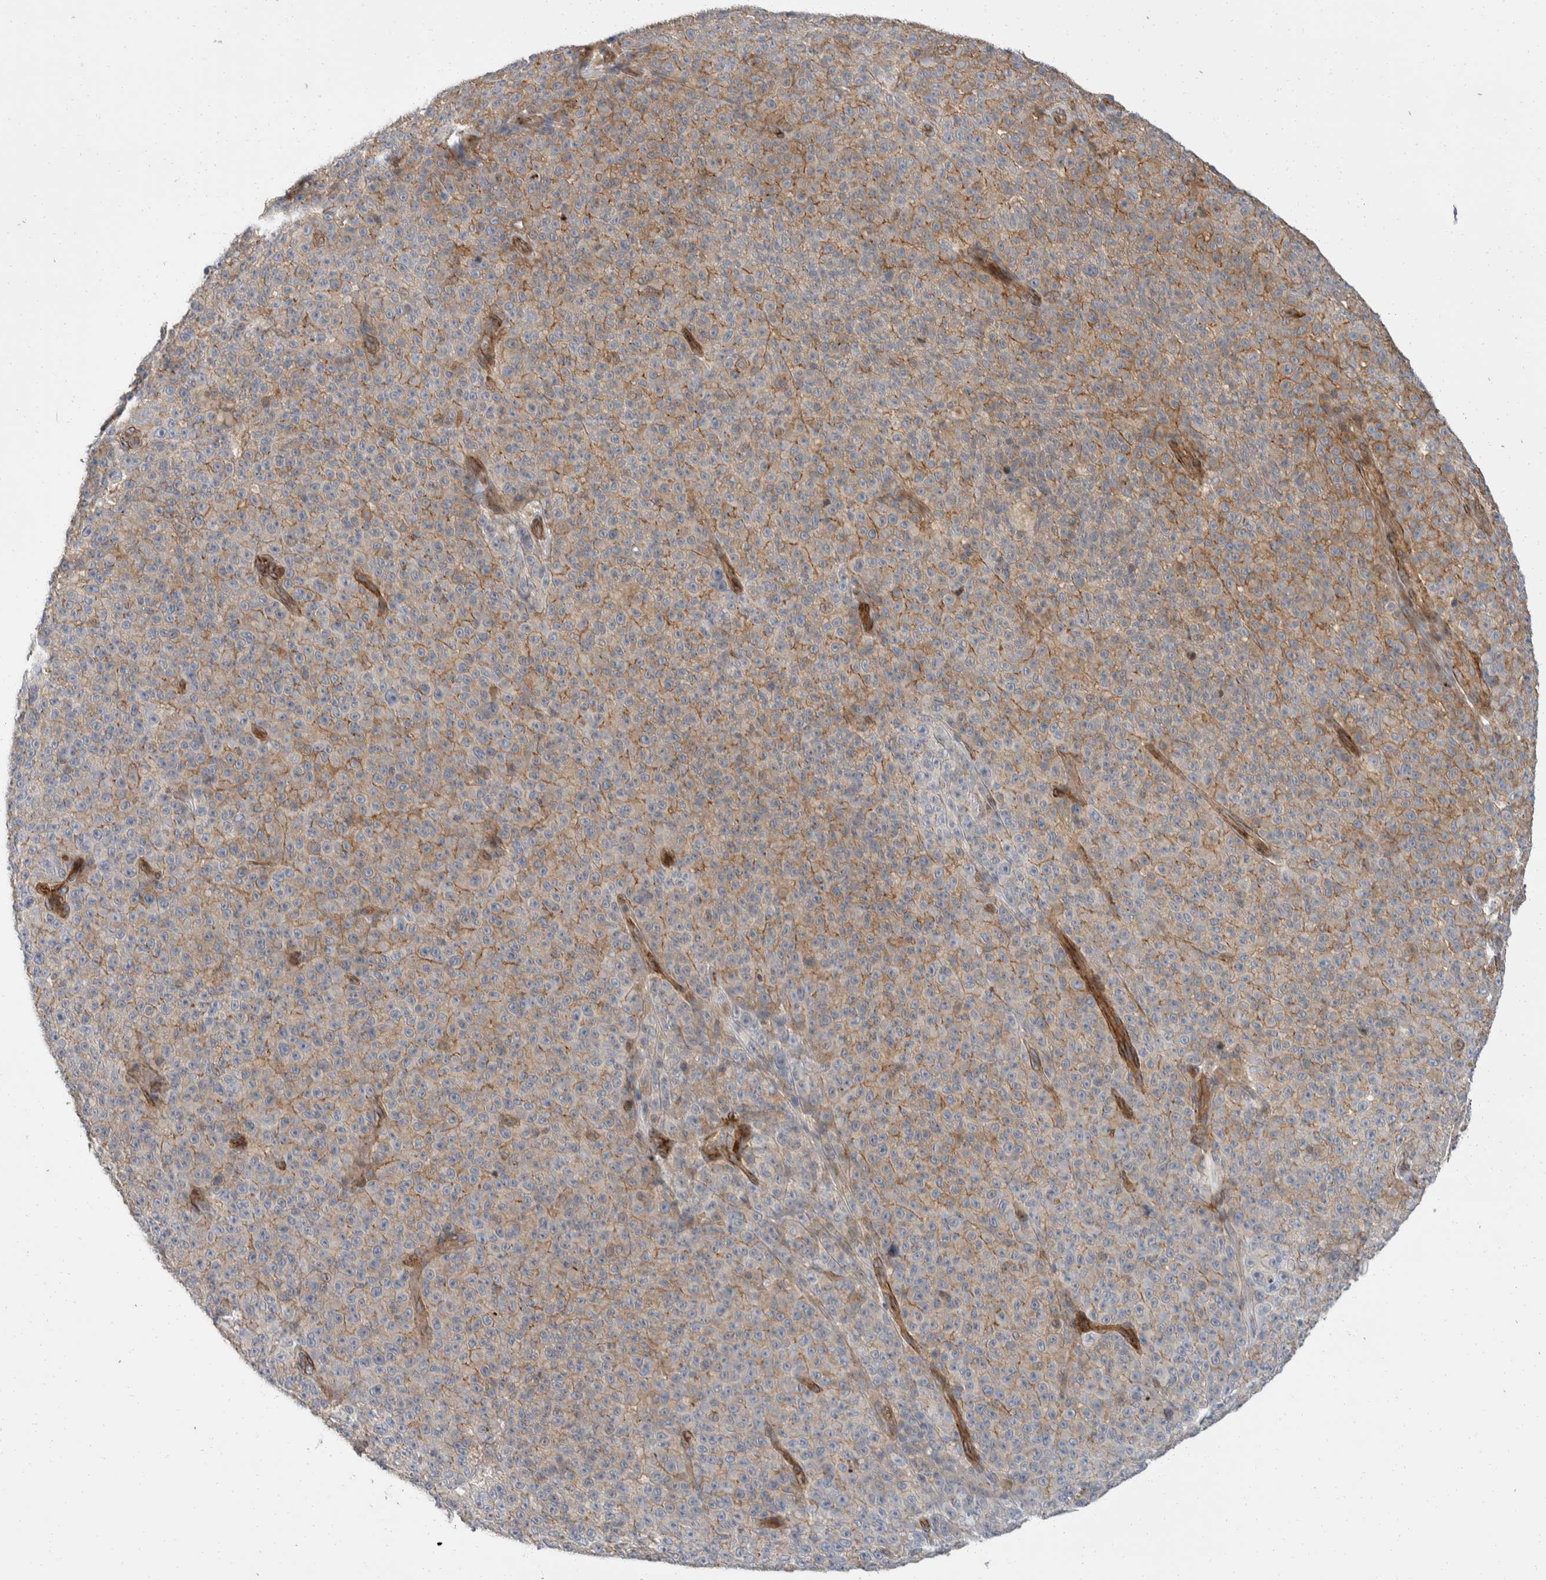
{"staining": {"intensity": "moderate", "quantity": ">75%", "location": "cytoplasmic/membranous"}, "tissue": "melanoma", "cell_type": "Tumor cells", "image_type": "cancer", "snomed": [{"axis": "morphology", "description": "Malignant melanoma, NOS"}, {"axis": "topography", "description": "Skin"}], "caption": "The image shows staining of malignant melanoma, revealing moderate cytoplasmic/membranous protein staining (brown color) within tumor cells.", "gene": "ERC1", "patient": {"sex": "female", "age": 82}}